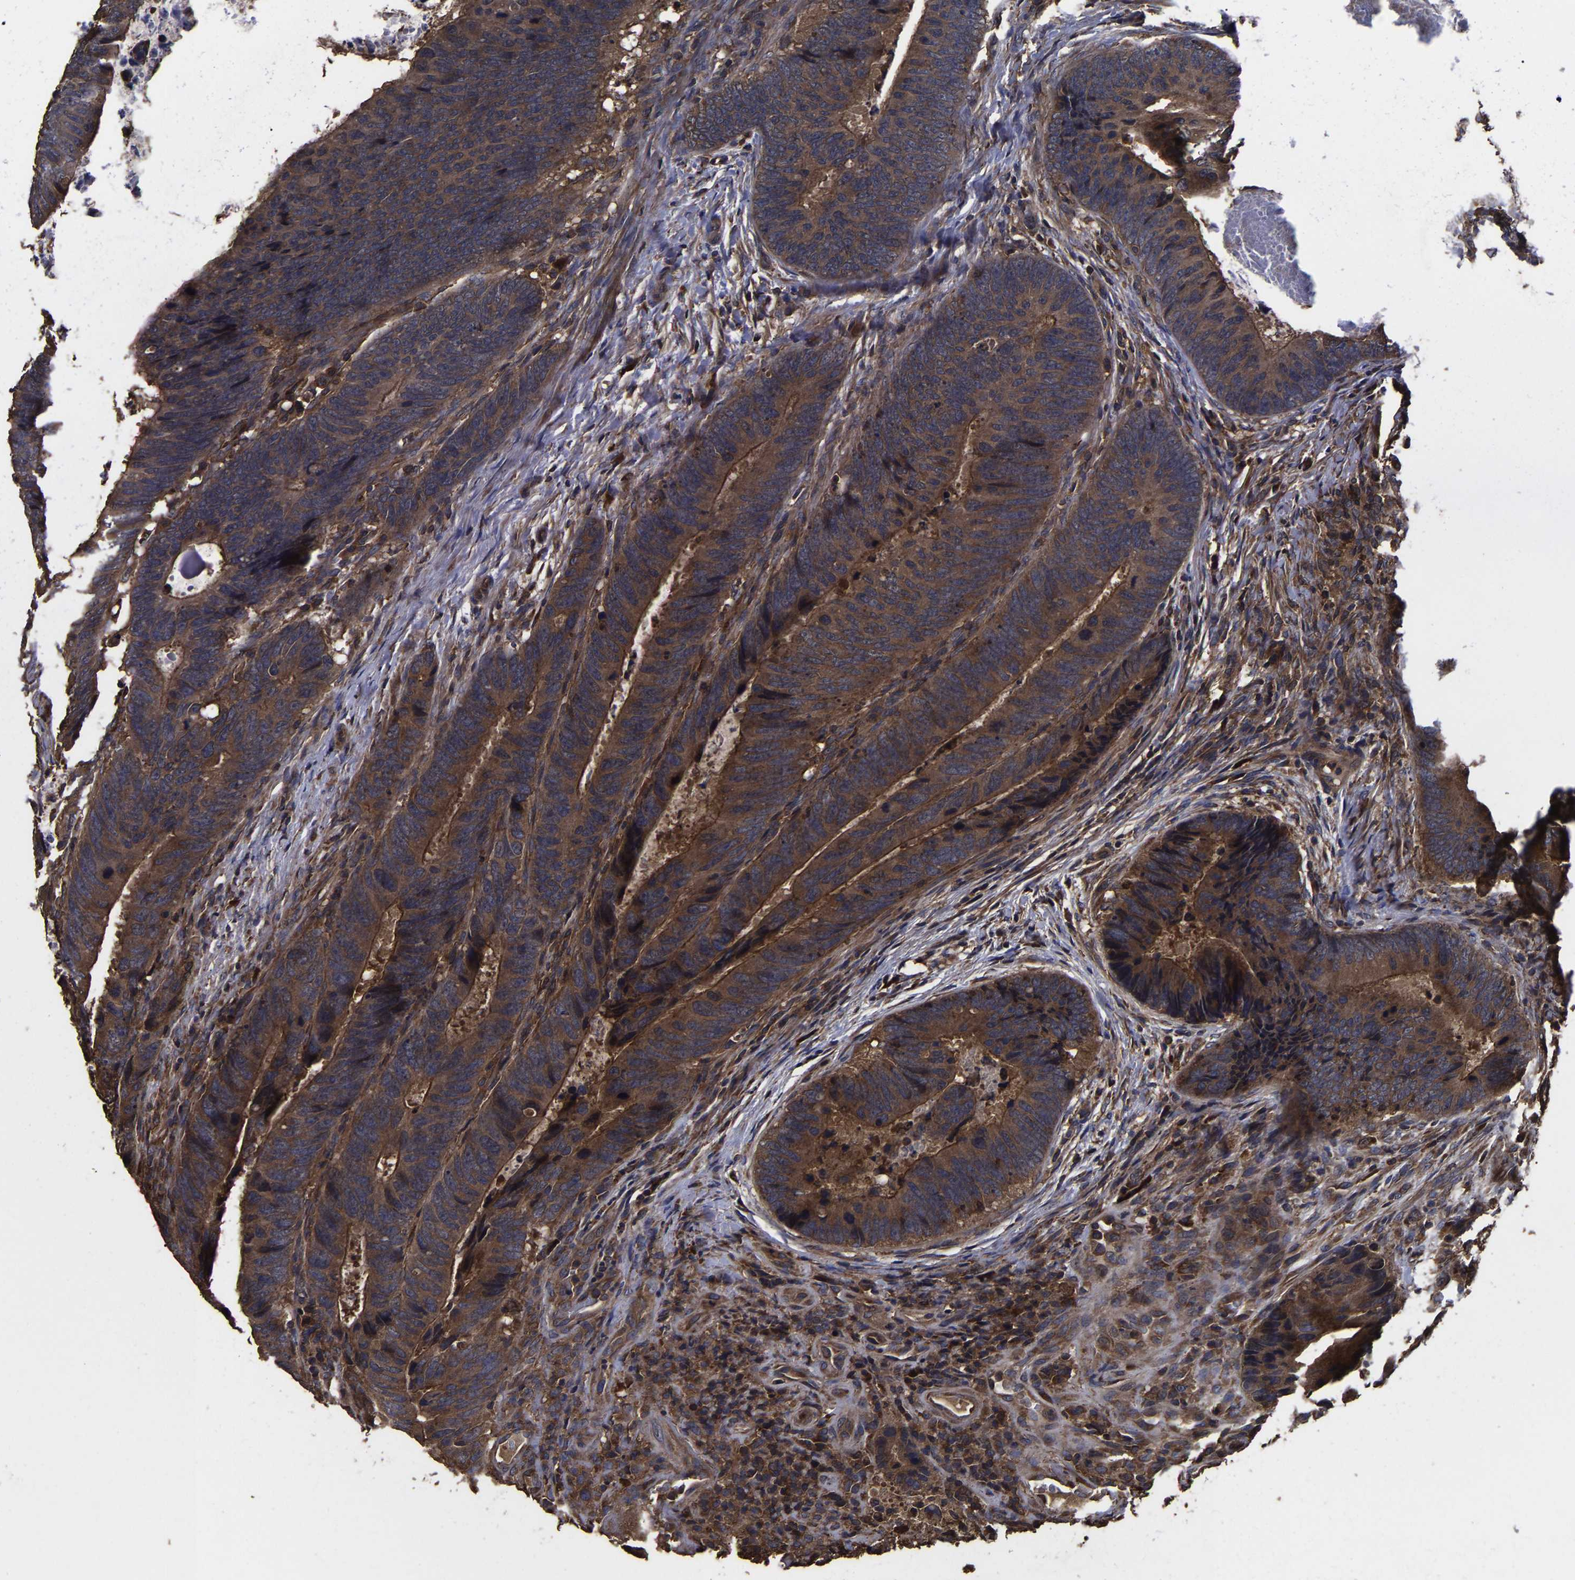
{"staining": {"intensity": "moderate", "quantity": ">75%", "location": "cytoplasmic/membranous"}, "tissue": "colorectal cancer", "cell_type": "Tumor cells", "image_type": "cancer", "snomed": [{"axis": "morphology", "description": "Adenocarcinoma, NOS"}, {"axis": "topography", "description": "Colon"}], "caption": "The image displays a brown stain indicating the presence of a protein in the cytoplasmic/membranous of tumor cells in colorectal adenocarcinoma.", "gene": "ITCH", "patient": {"sex": "male", "age": 56}}